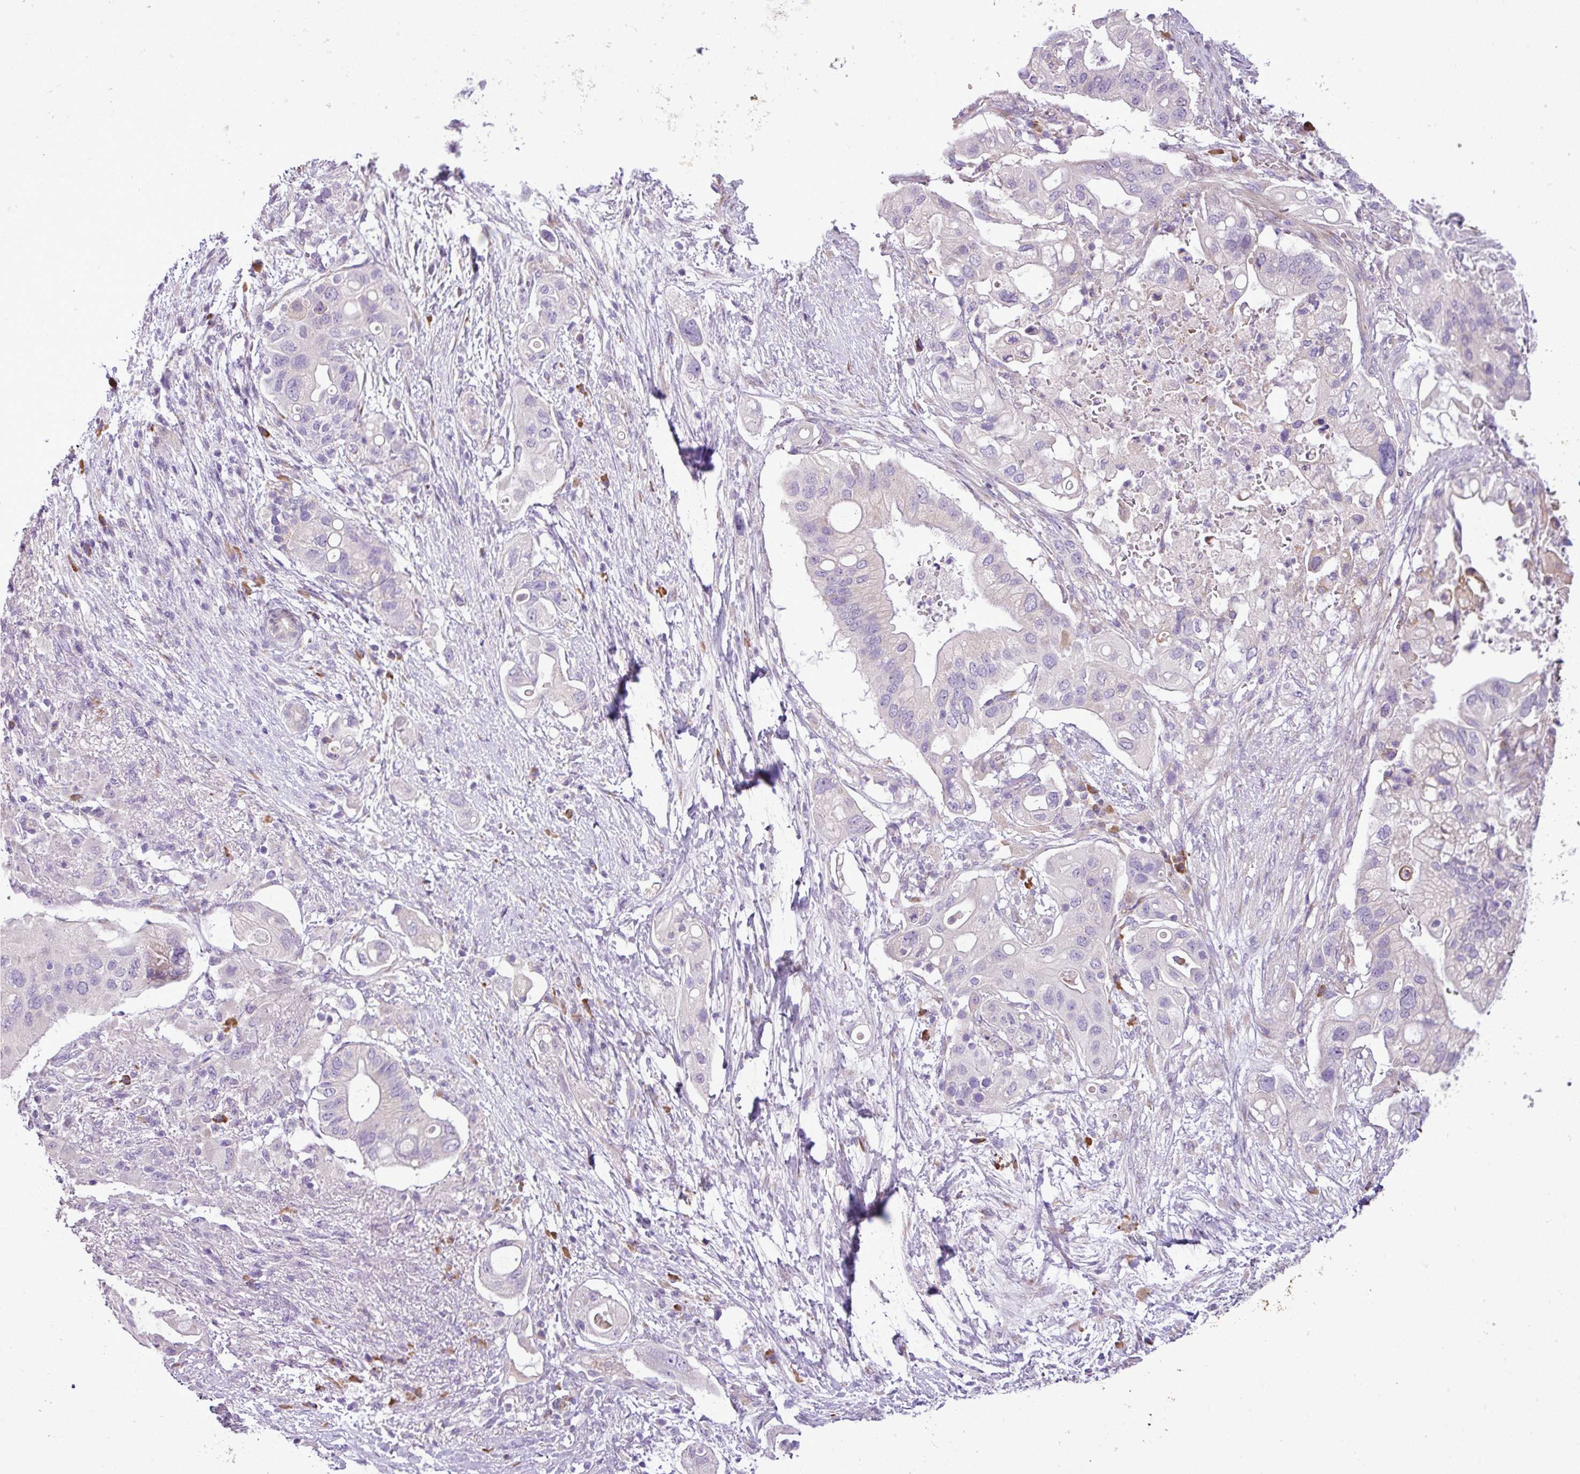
{"staining": {"intensity": "negative", "quantity": "none", "location": "none"}, "tissue": "pancreatic cancer", "cell_type": "Tumor cells", "image_type": "cancer", "snomed": [{"axis": "morphology", "description": "Adenocarcinoma, NOS"}, {"axis": "topography", "description": "Pancreas"}], "caption": "This is an IHC micrograph of adenocarcinoma (pancreatic). There is no positivity in tumor cells.", "gene": "MOCS3", "patient": {"sex": "female", "age": 72}}